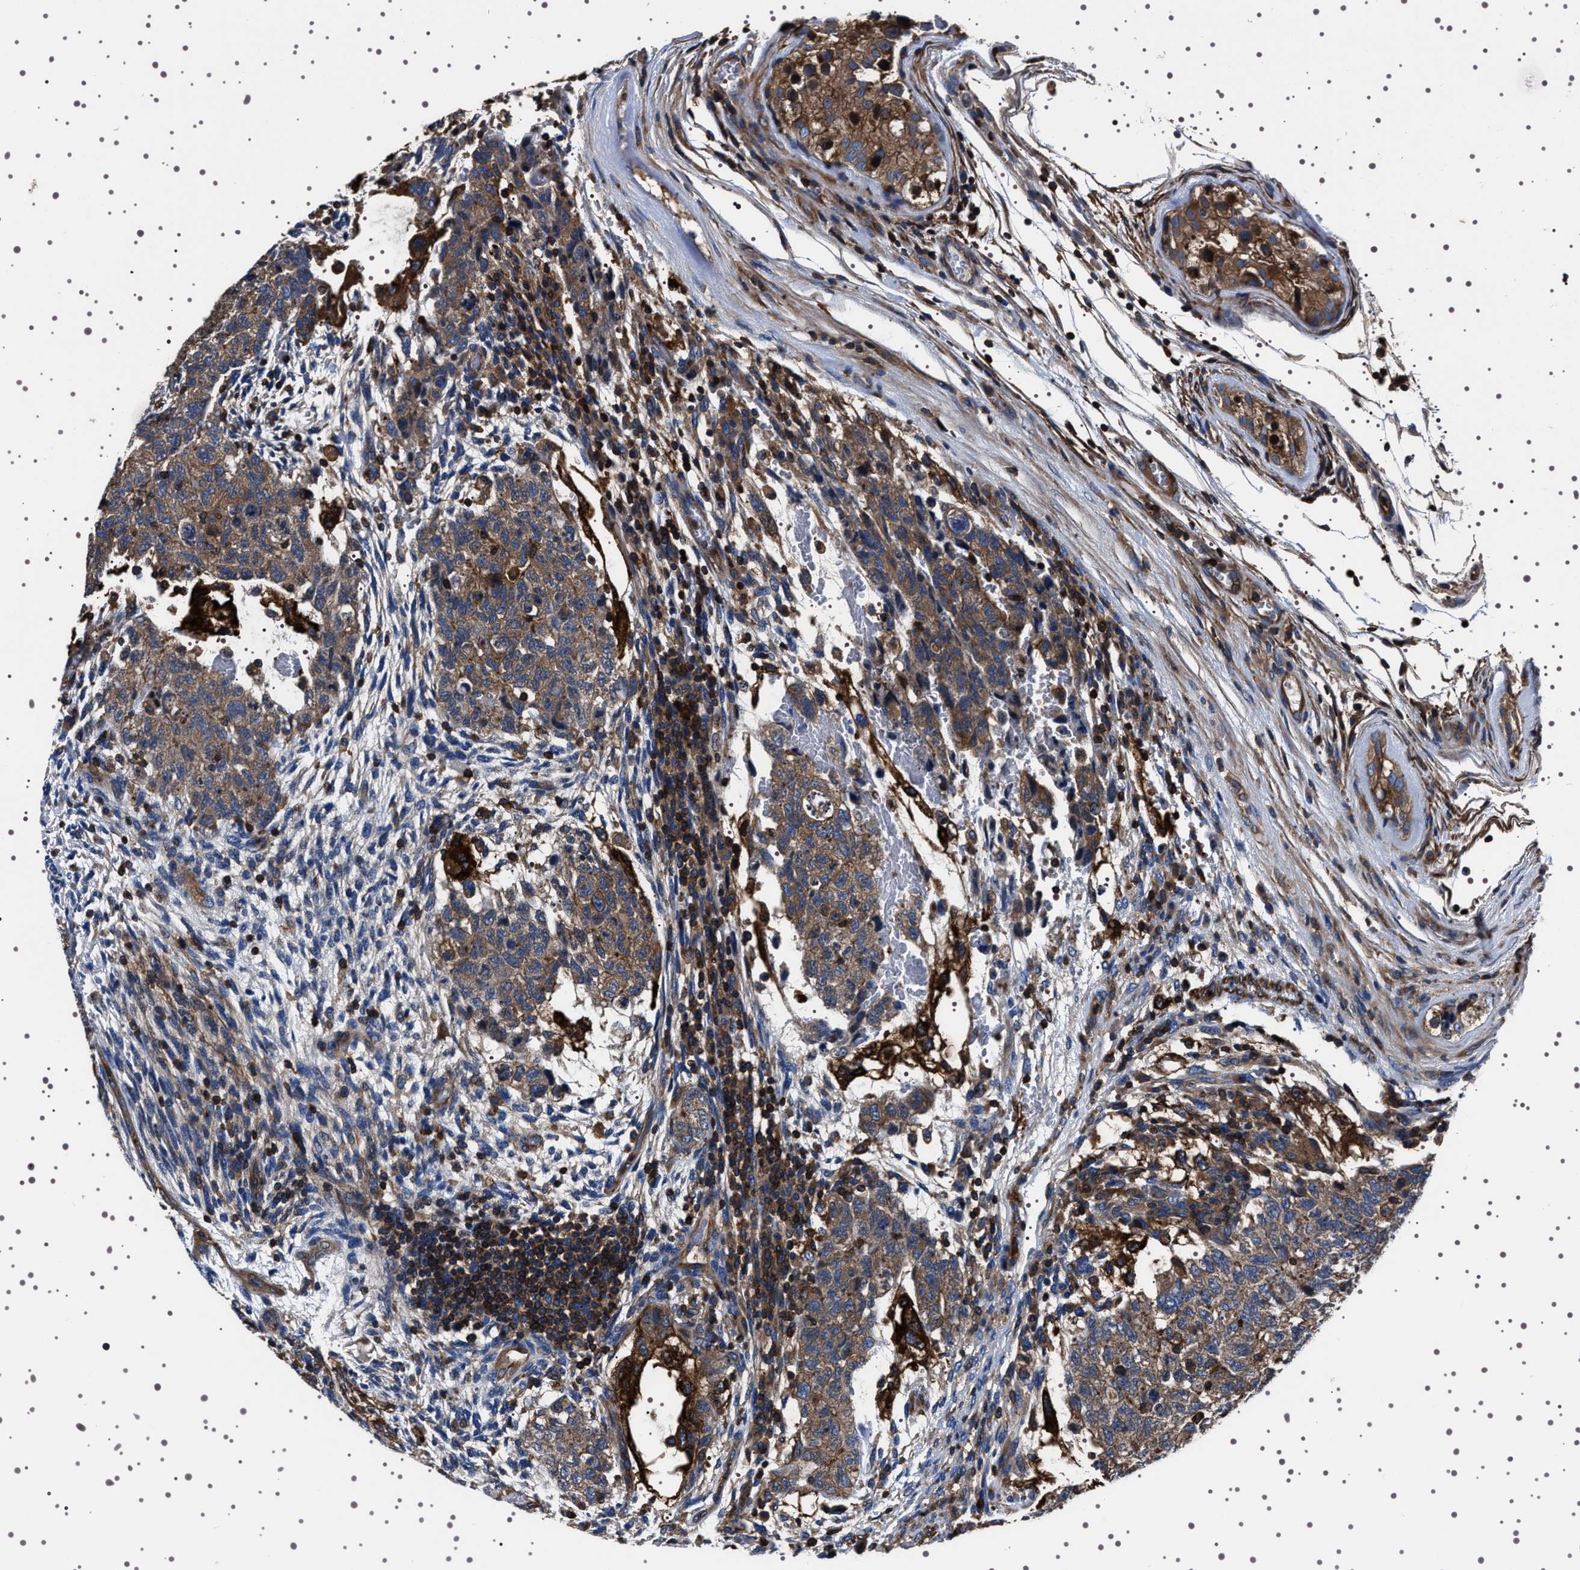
{"staining": {"intensity": "moderate", "quantity": ">75%", "location": "cytoplasmic/membranous"}, "tissue": "testis cancer", "cell_type": "Tumor cells", "image_type": "cancer", "snomed": [{"axis": "morphology", "description": "Normal tissue, NOS"}, {"axis": "morphology", "description": "Carcinoma, Embryonal, NOS"}, {"axis": "topography", "description": "Testis"}], "caption": "An image of human testis cancer stained for a protein exhibits moderate cytoplasmic/membranous brown staining in tumor cells.", "gene": "WDR1", "patient": {"sex": "male", "age": 36}}